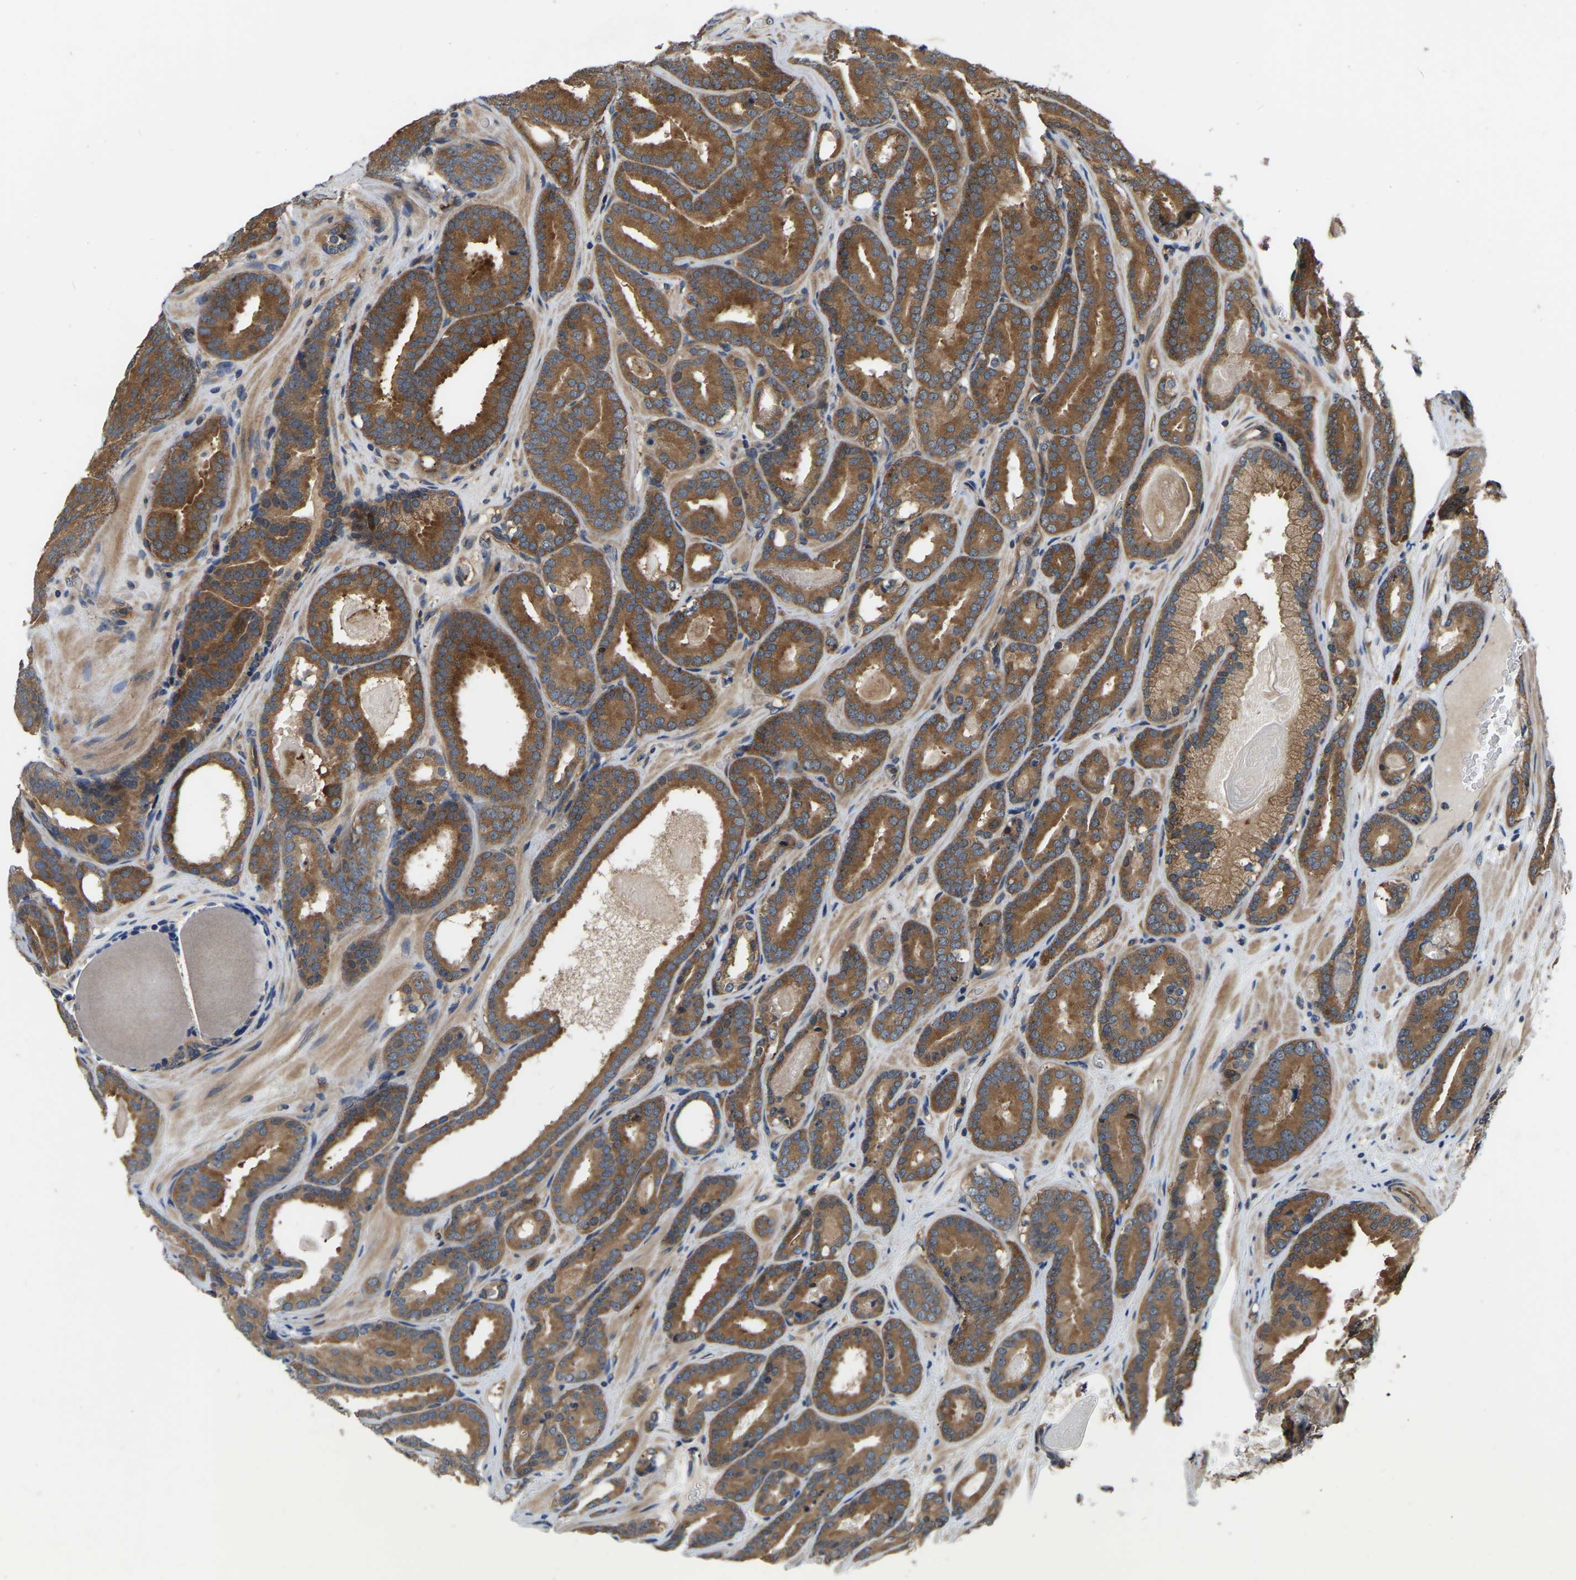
{"staining": {"intensity": "strong", "quantity": ">75%", "location": "cytoplasmic/membranous"}, "tissue": "prostate cancer", "cell_type": "Tumor cells", "image_type": "cancer", "snomed": [{"axis": "morphology", "description": "Adenocarcinoma, High grade"}, {"axis": "topography", "description": "Prostate"}], "caption": "Strong cytoplasmic/membranous protein expression is present in approximately >75% of tumor cells in prostate cancer.", "gene": "GARS1", "patient": {"sex": "male", "age": 60}}